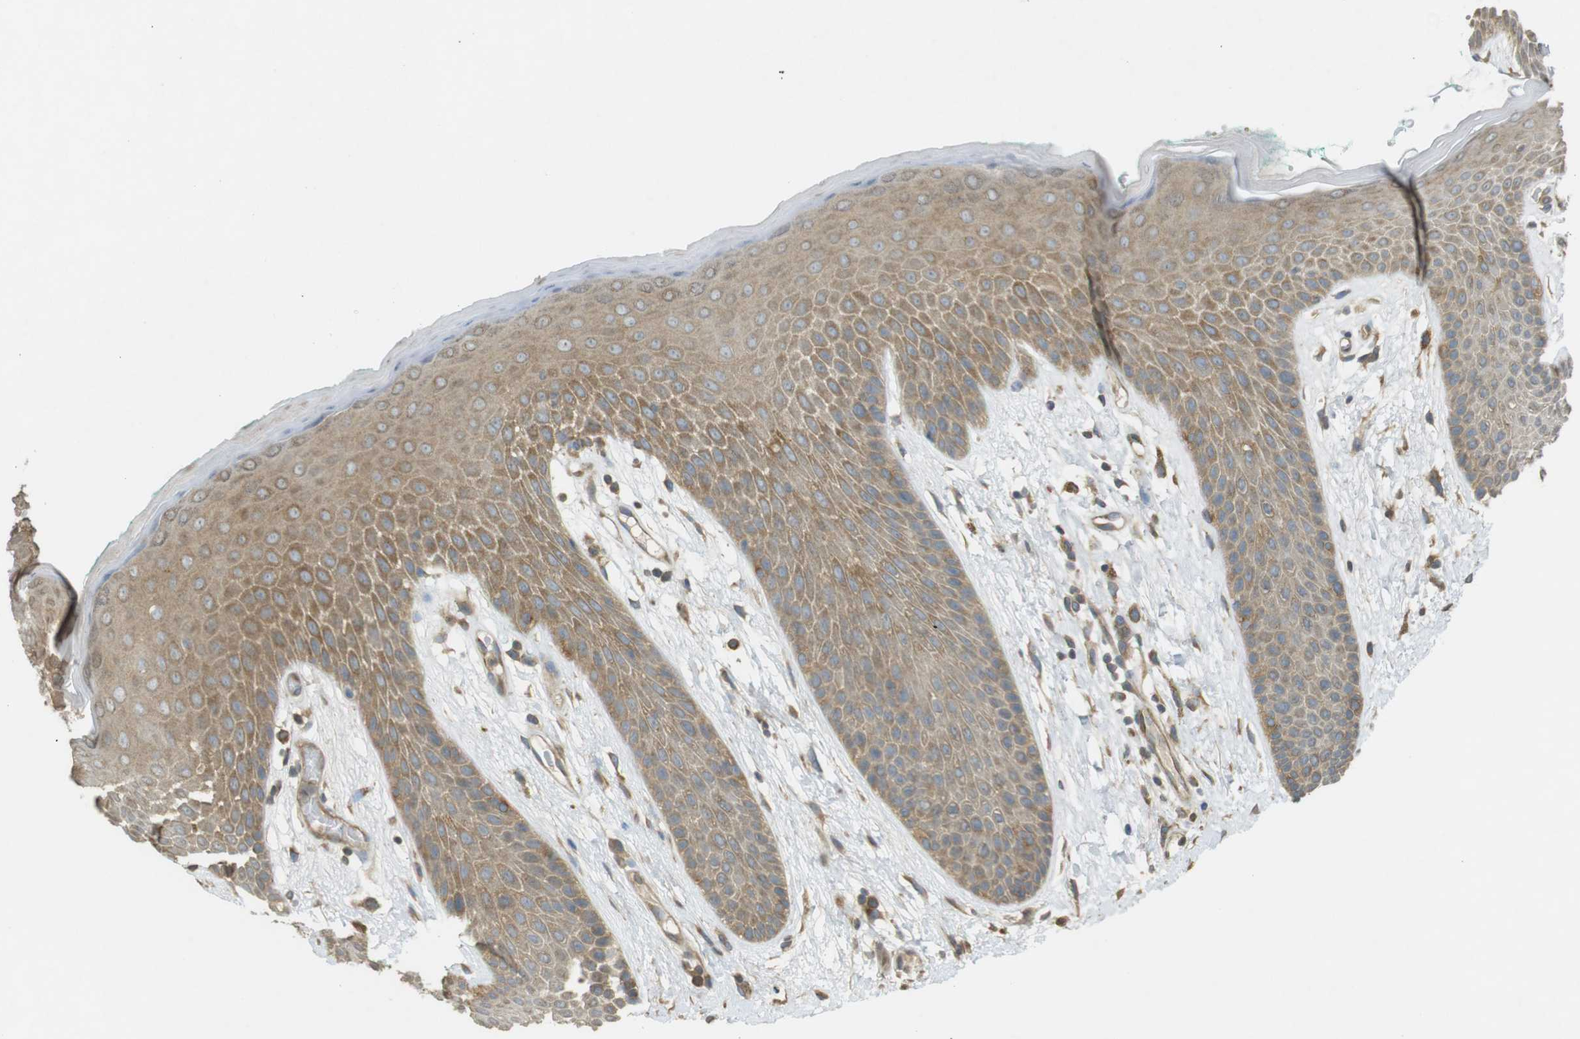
{"staining": {"intensity": "moderate", "quantity": ">75%", "location": "cytoplasmic/membranous"}, "tissue": "skin", "cell_type": "Epidermal cells", "image_type": "normal", "snomed": [{"axis": "morphology", "description": "Normal tissue, NOS"}, {"axis": "topography", "description": "Anal"}], "caption": "IHC histopathology image of unremarkable skin: skin stained using IHC shows medium levels of moderate protein expression localized specifically in the cytoplasmic/membranous of epidermal cells, appearing as a cytoplasmic/membranous brown color.", "gene": "KIF5B", "patient": {"sex": "male", "age": 74}}